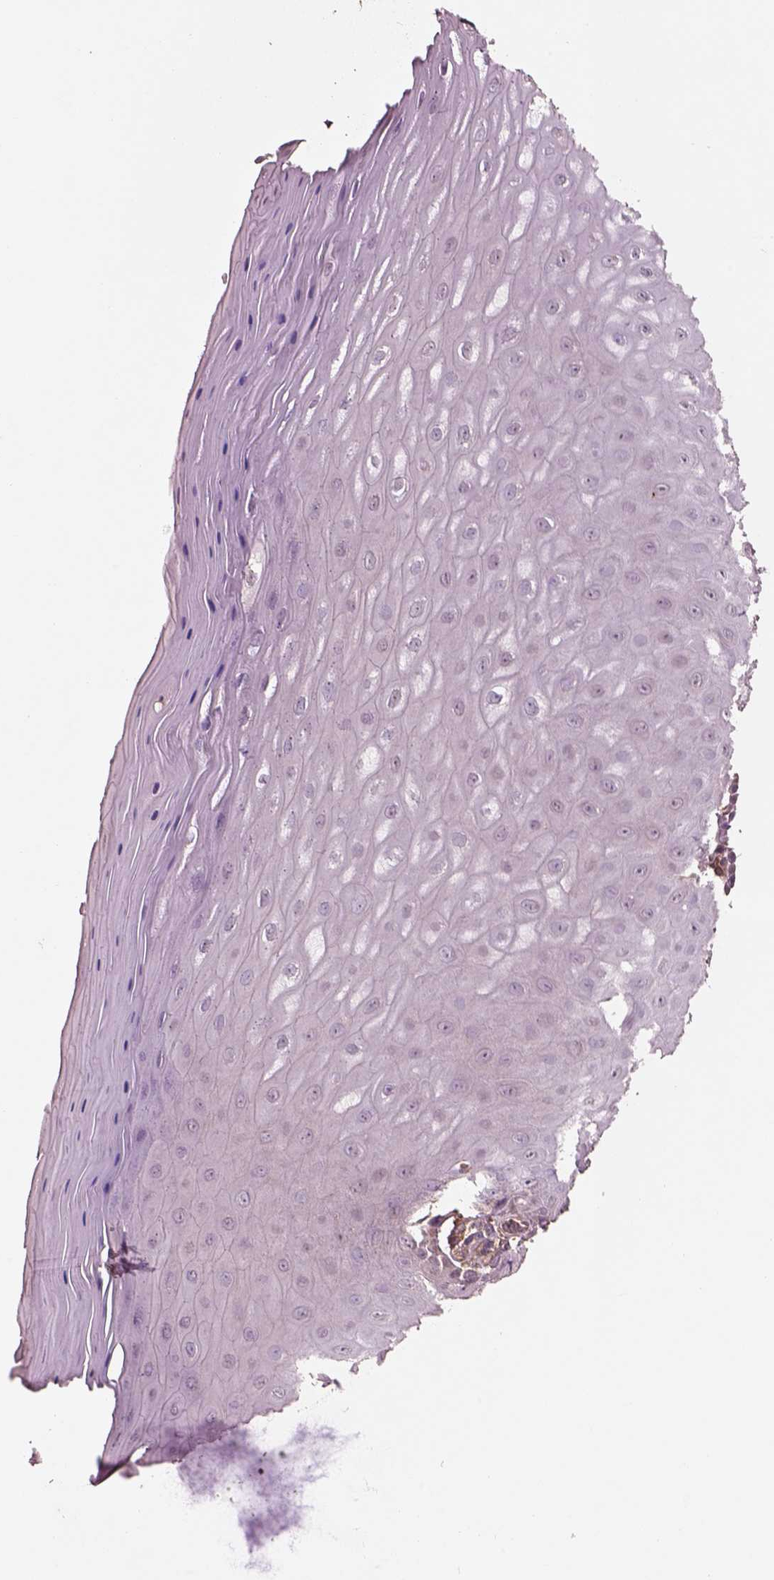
{"staining": {"intensity": "negative", "quantity": "none", "location": "none"}, "tissue": "vagina", "cell_type": "Squamous epithelial cells", "image_type": "normal", "snomed": [{"axis": "morphology", "description": "Normal tissue, NOS"}, {"axis": "topography", "description": "Vagina"}], "caption": "This is an immunohistochemistry (IHC) image of normal vagina. There is no staining in squamous epithelial cells.", "gene": "TRADD", "patient": {"sex": "female", "age": 83}}